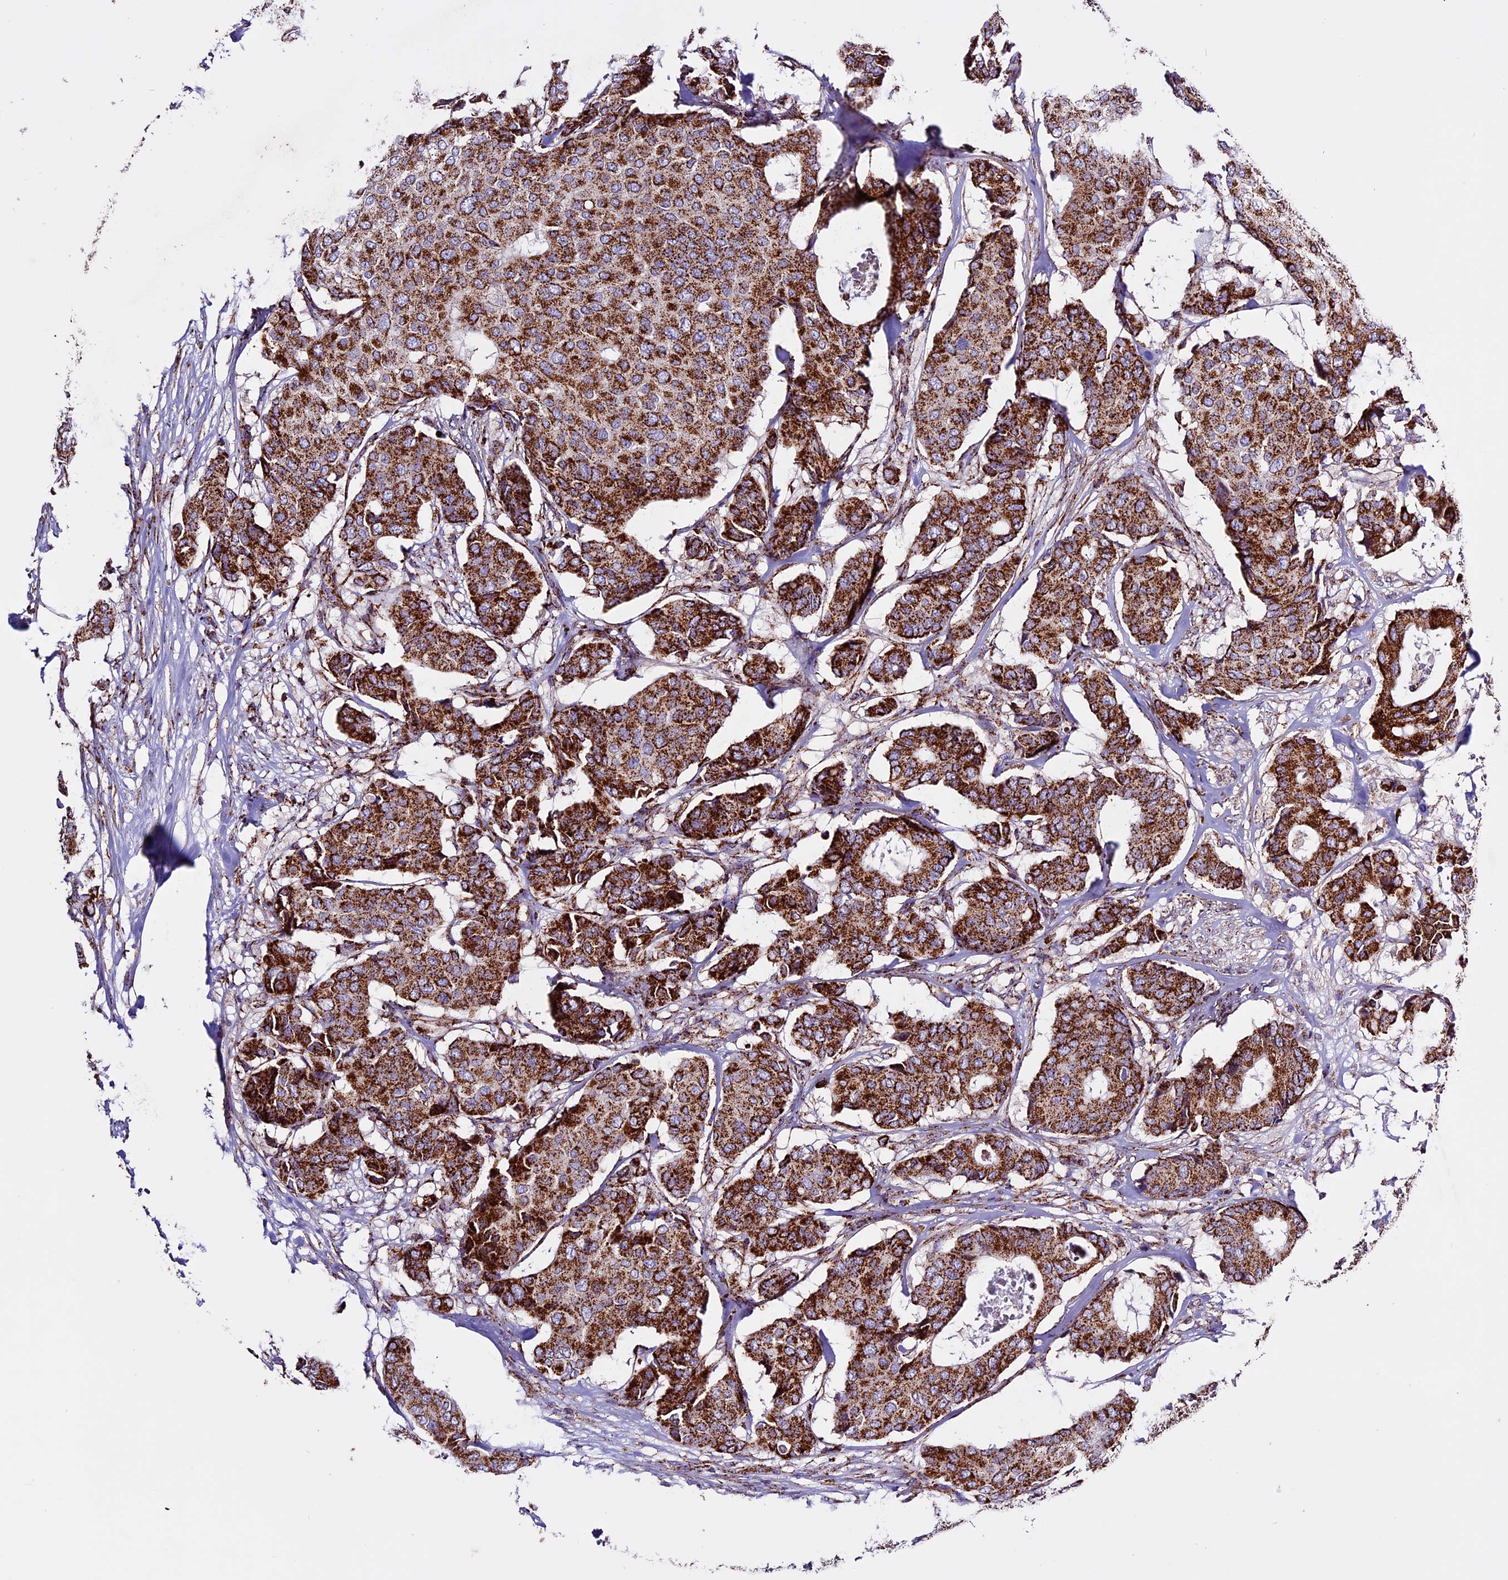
{"staining": {"intensity": "strong", "quantity": ">75%", "location": "cytoplasmic/membranous"}, "tissue": "breast cancer", "cell_type": "Tumor cells", "image_type": "cancer", "snomed": [{"axis": "morphology", "description": "Duct carcinoma"}, {"axis": "topography", "description": "Breast"}], "caption": "Breast cancer (intraductal carcinoma) stained with DAB immunohistochemistry (IHC) exhibits high levels of strong cytoplasmic/membranous positivity in approximately >75% of tumor cells.", "gene": "CX3CL1", "patient": {"sex": "female", "age": 75}}